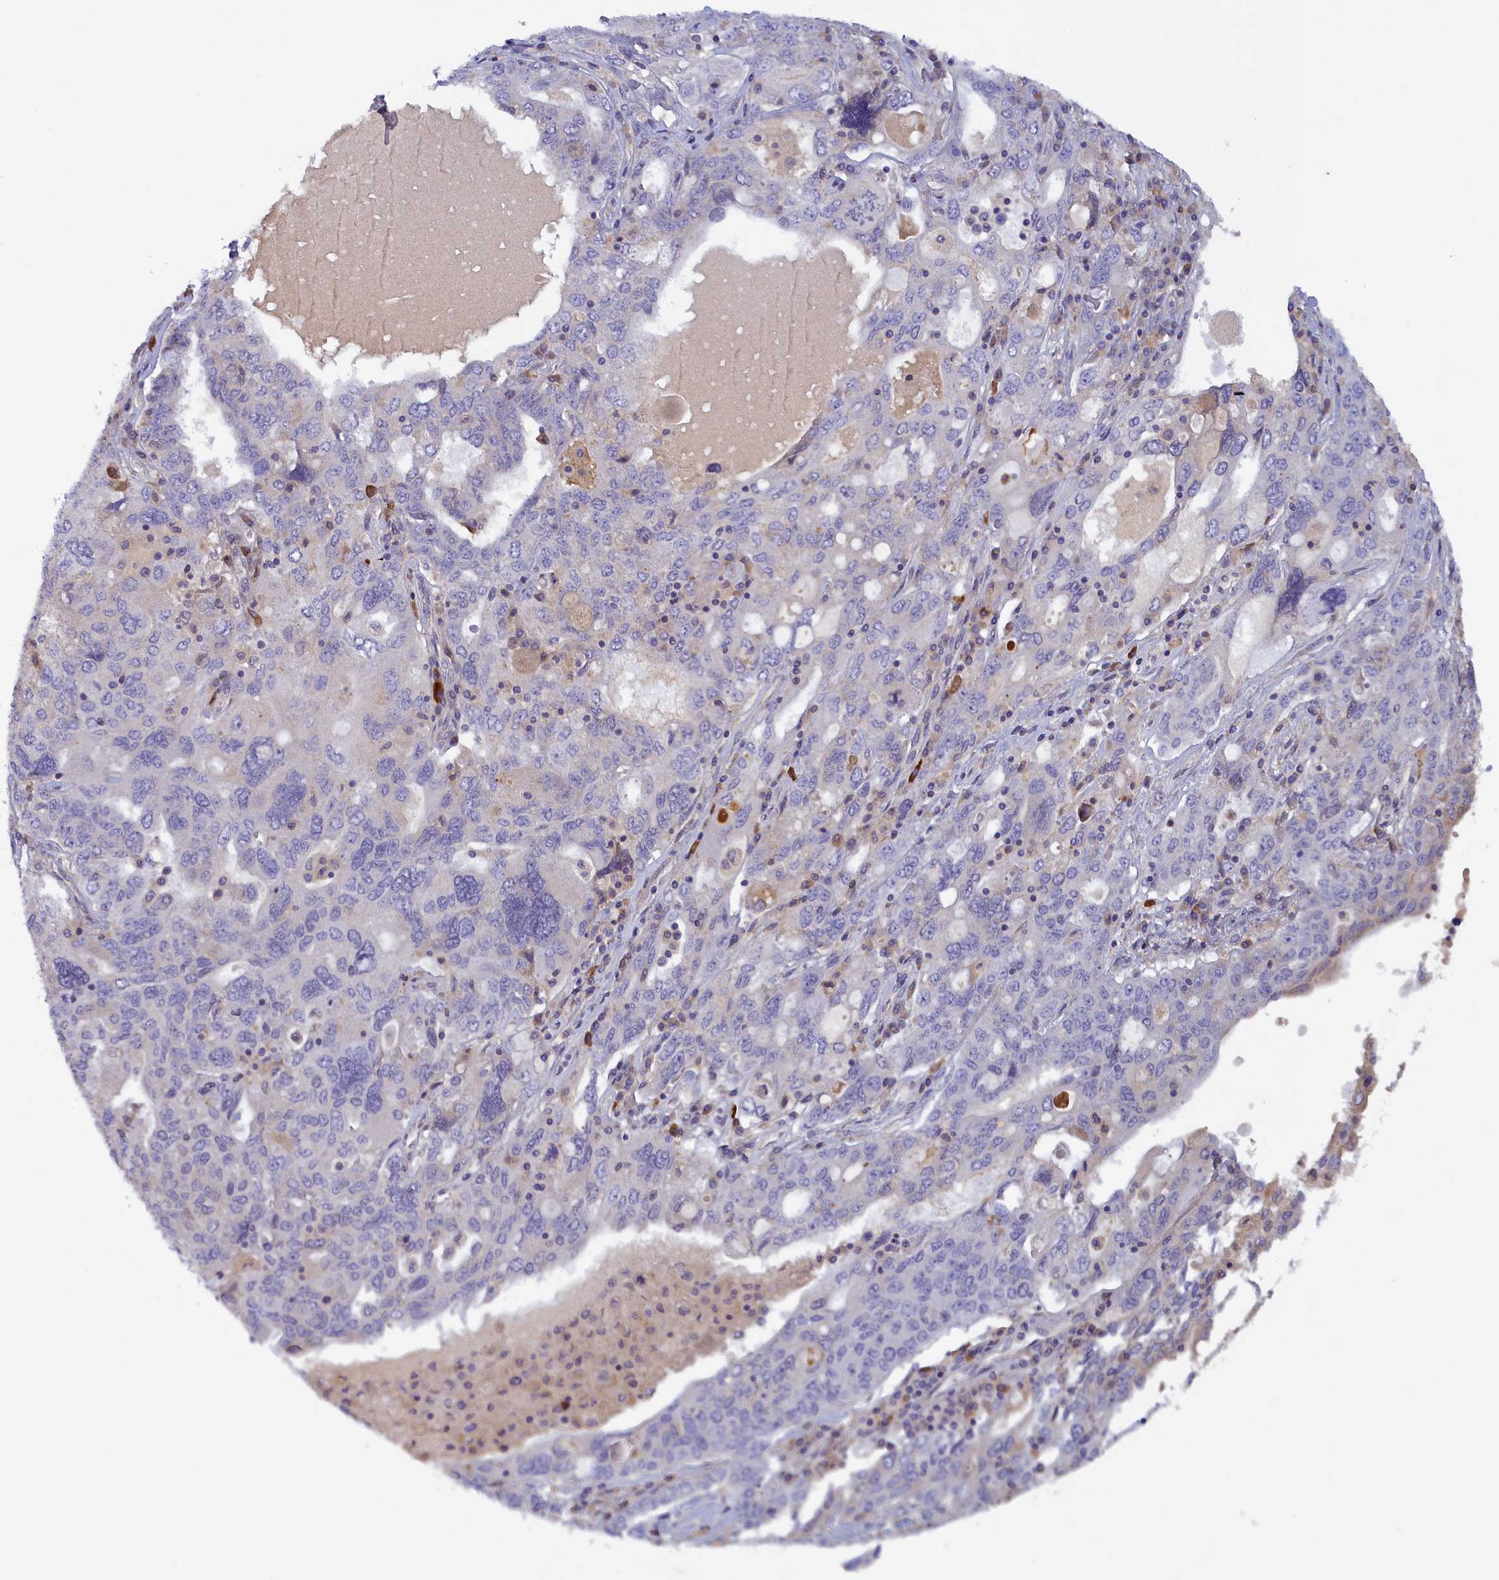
{"staining": {"intensity": "negative", "quantity": "none", "location": "none"}, "tissue": "ovarian cancer", "cell_type": "Tumor cells", "image_type": "cancer", "snomed": [{"axis": "morphology", "description": "Carcinoma, endometroid"}, {"axis": "topography", "description": "Ovary"}], "caption": "This is an immunohistochemistry micrograph of human ovarian cancer (endometroid carcinoma). There is no positivity in tumor cells.", "gene": "NUBP1", "patient": {"sex": "female", "age": 62}}